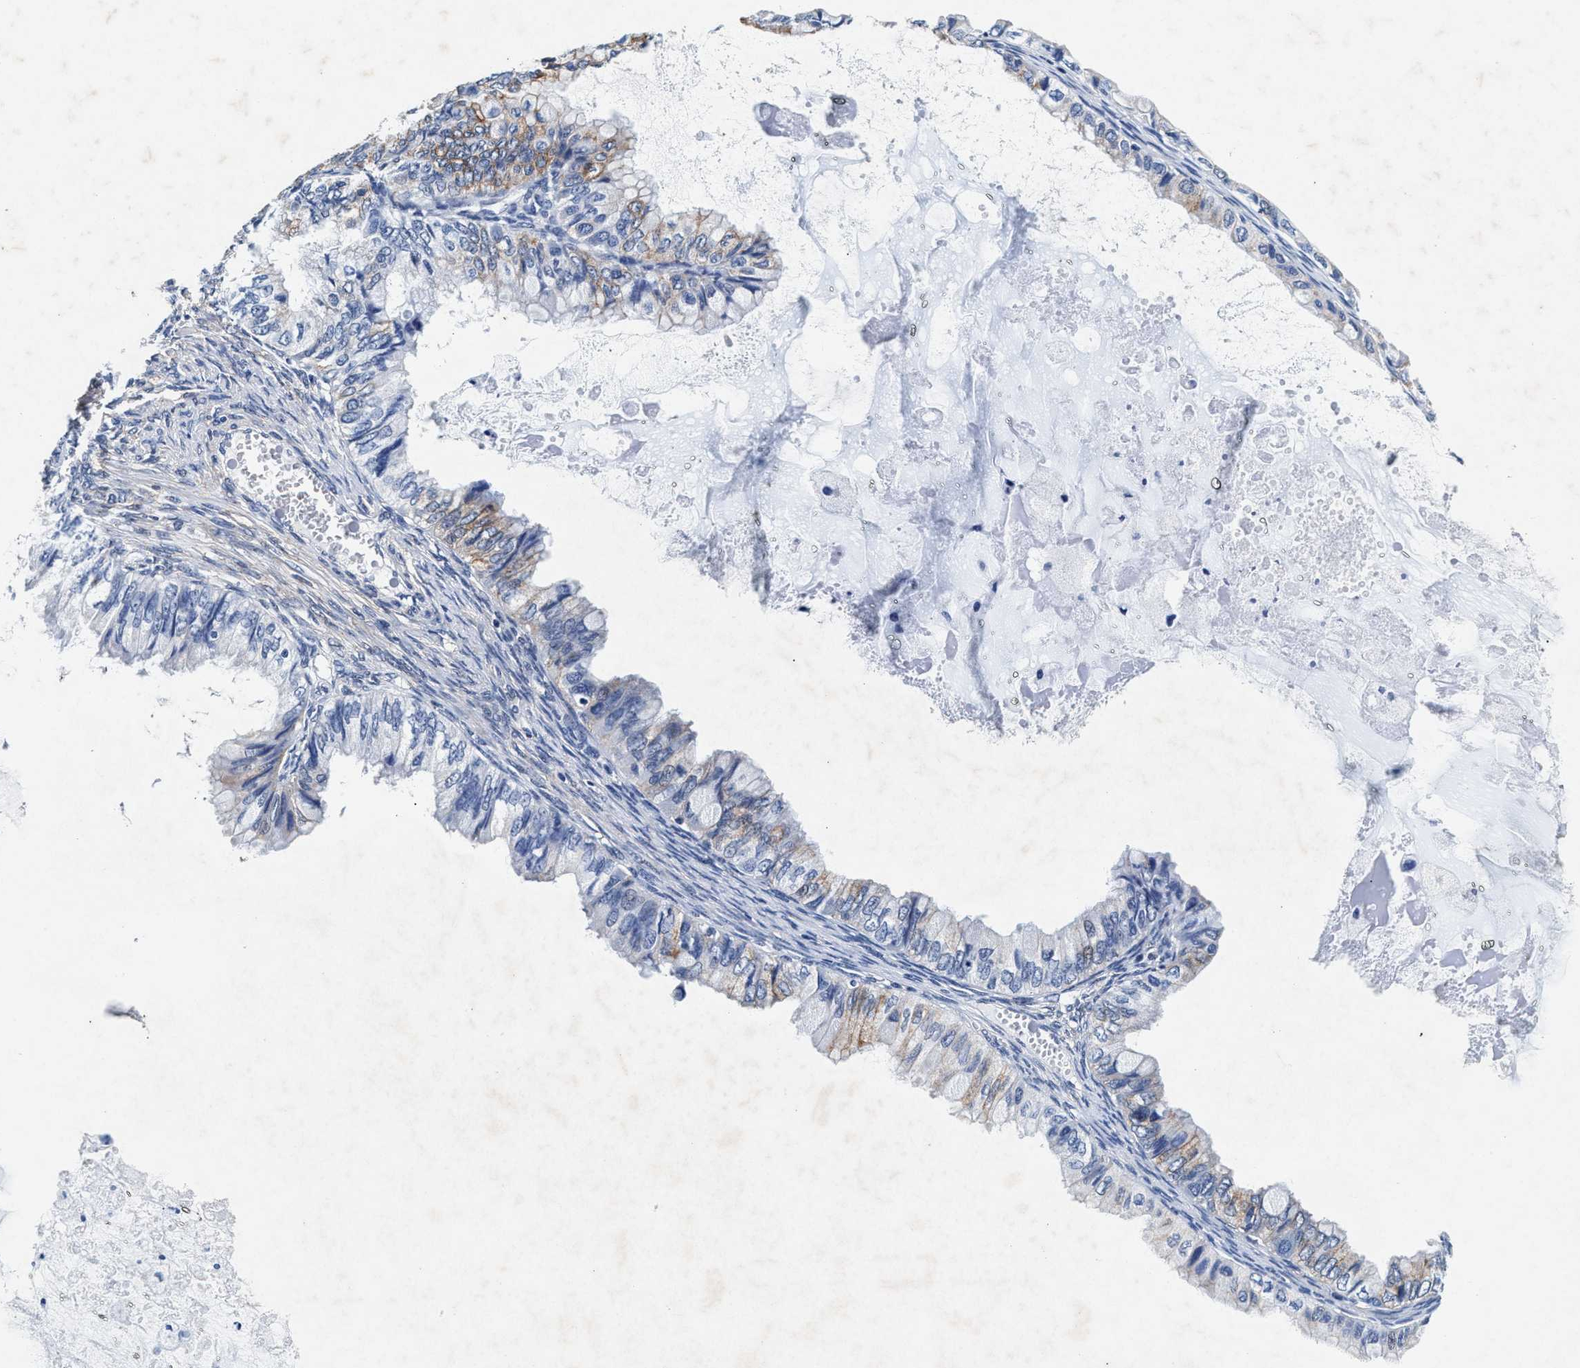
{"staining": {"intensity": "weak", "quantity": "<25%", "location": "cytoplasmic/membranous"}, "tissue": "ovarian cancer", "cell_type": "Tumor cells", "image_type": "cancer", "snomed": [{"axis": "morphology", "description": "Cystadenocarcinoma, mucinous, NOS"}, {"axis": "topography", "description": "Ovary"}], "caption": "High power microscopy photomicrograph of an immunohistochemistry image of mucinous cystadenocarcinoma (ovarian), revealing no significant staining in tumor cells. Nuclei are stained in blue.", "gene": "SLC8A1", "patient": {"sex": "female", "age": 80}}